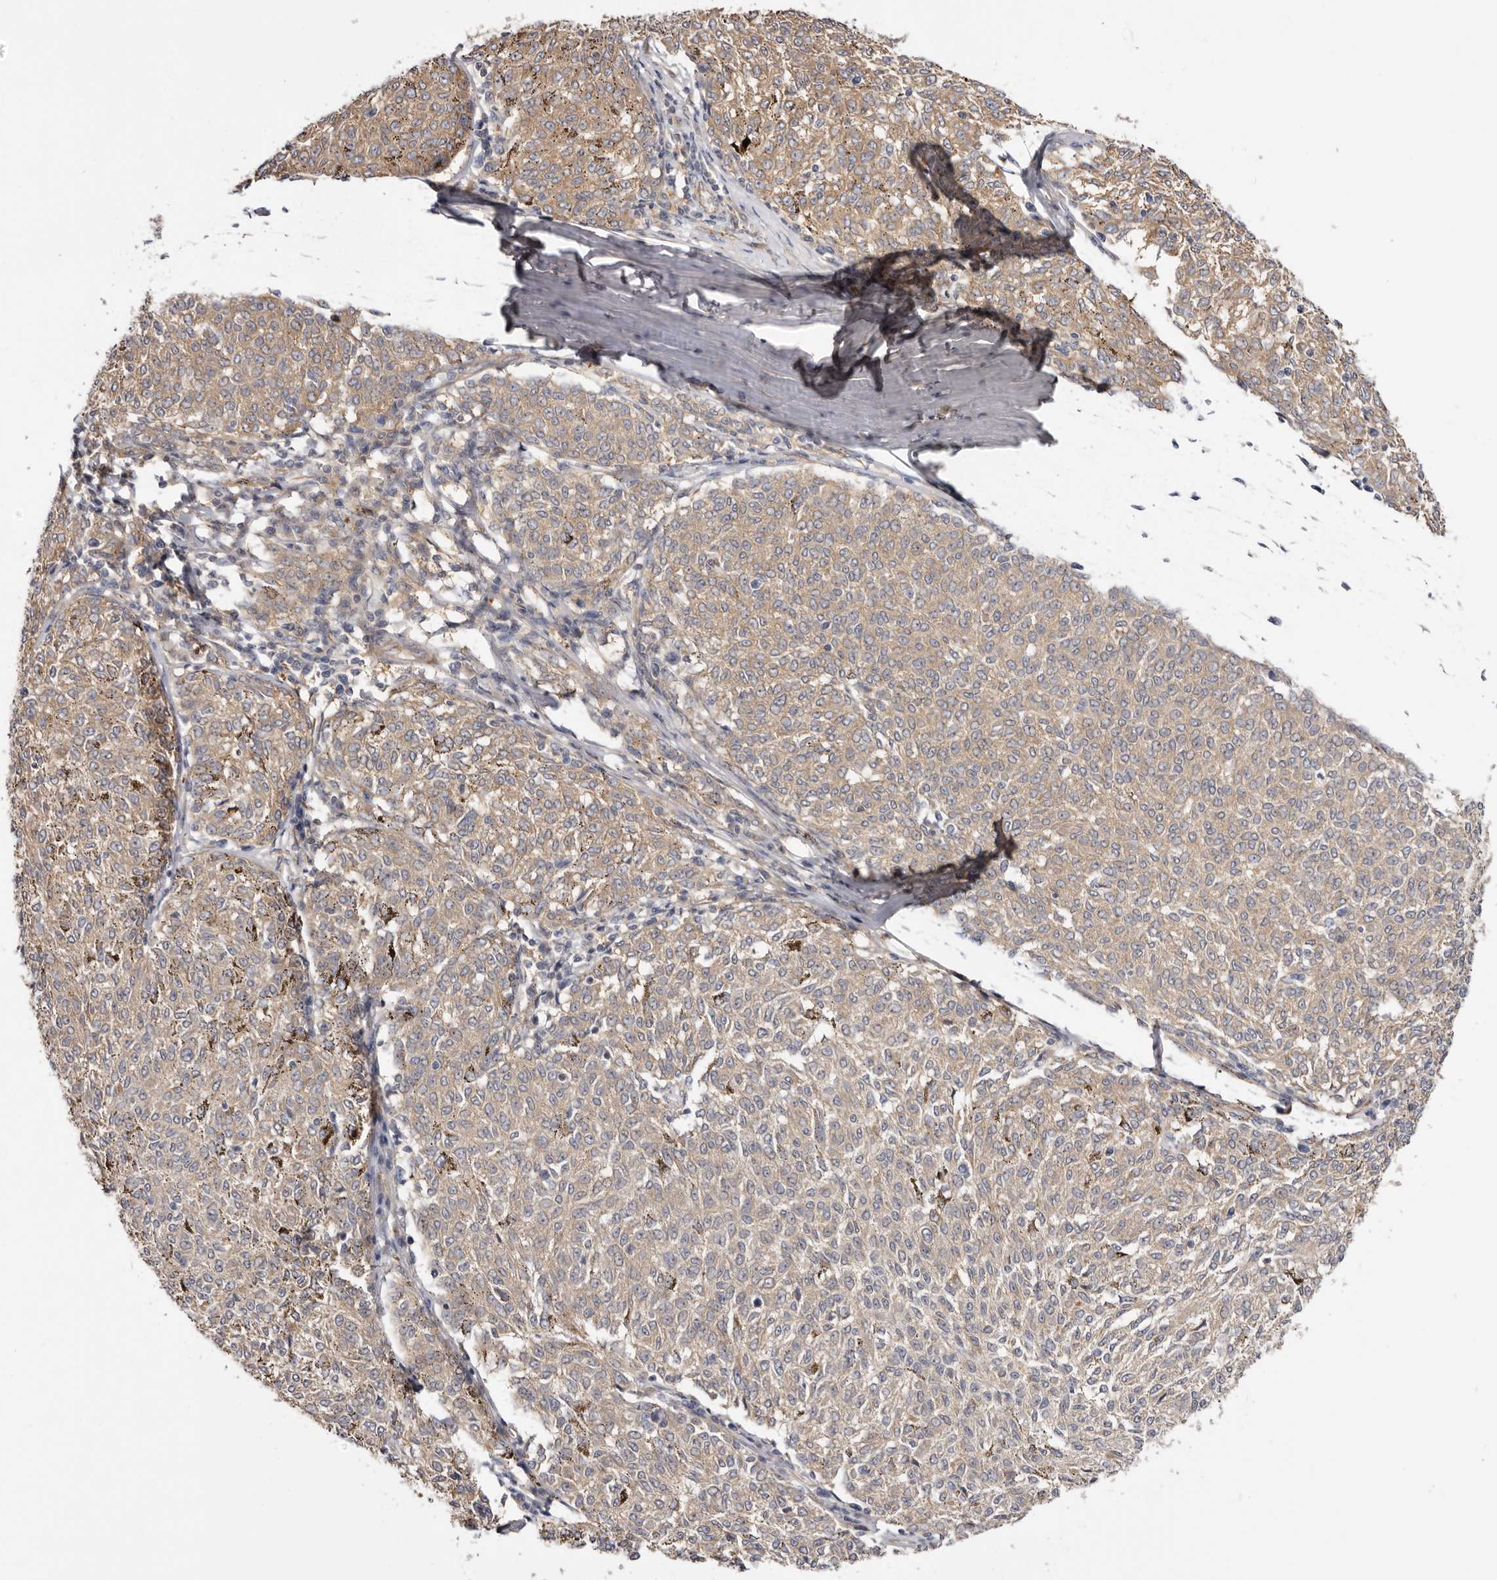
{"staining": {"intensity": "weak", "quantity": ">75%", "location": "cytoplasmic/membranous"}, "tissue": "melanoma", "cell_type": "Tumor cells", "image_type": "cancer", "snomed": [{"axis": "morphology", "description": "Malignant melanoma, NOS"}, {"axis": "topography", "description": "Skin"}], "caption": "Human melanoma stained with a brown dye demonstrates weak cytoplasmic/membranous positive positivity in approximately >75% of tumor cells.", "gene": "PANK4", "patient": {"sex": "female", "age": 72}}